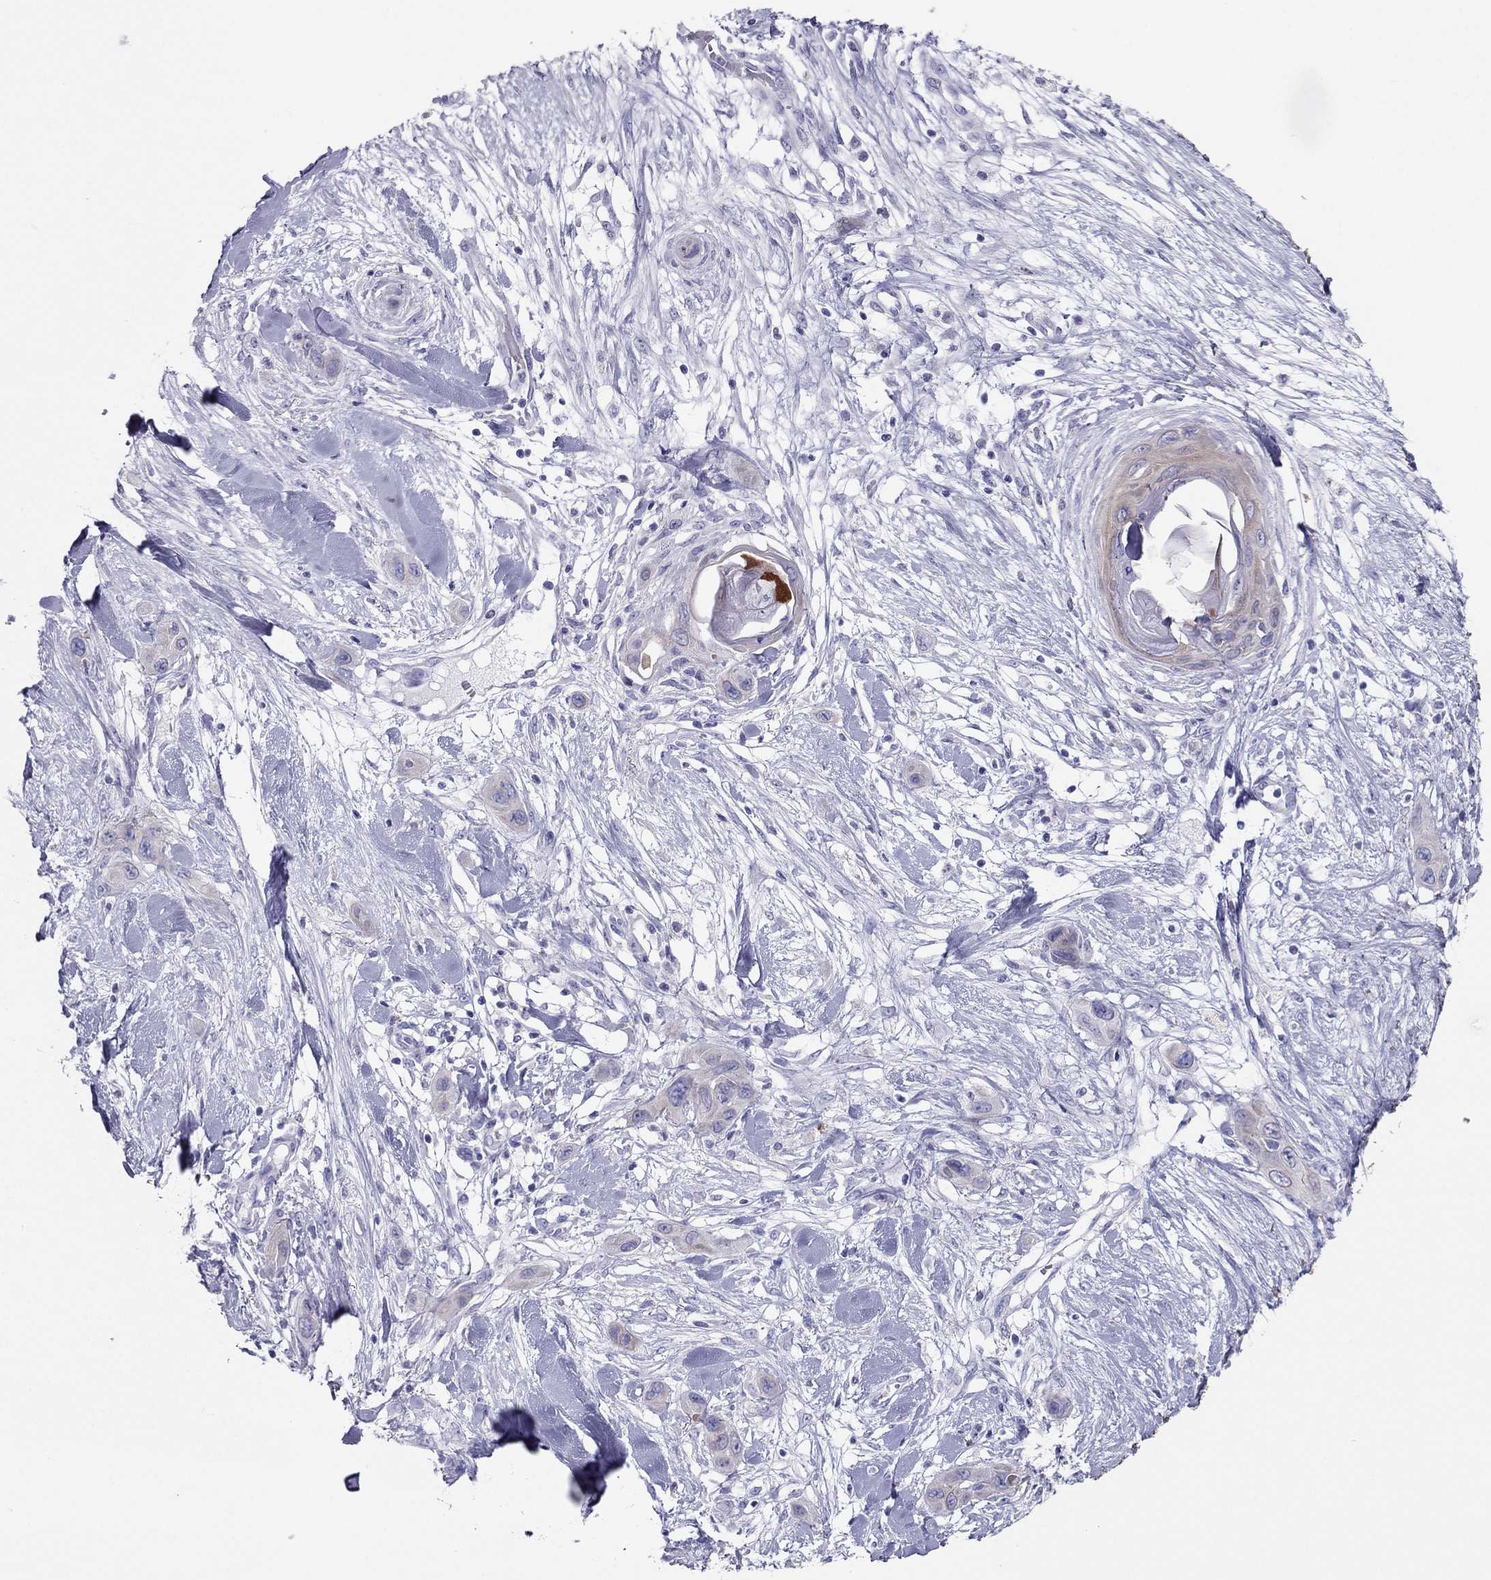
{"staining": {"intensity": "negative", "quantity": "none", "location": "none"}, "tissue": "skin cancer", "cell_type": "Tumor cells", "image_type": "cancer", "snomed": [{"axis": "morphology", "description": "Squamous cell carcinoma, NOS"}, {"axis": "topography", "description": "Skin"}], "caption": "Immunohistochemistry micrograph of neoplastic tissue: human skin squamous cell carcinoma stained with DAB demonstrates no significant protein expression in tumor cells.", "gene": "MAEL", "patient": {"sex": "male", "age": 79}}